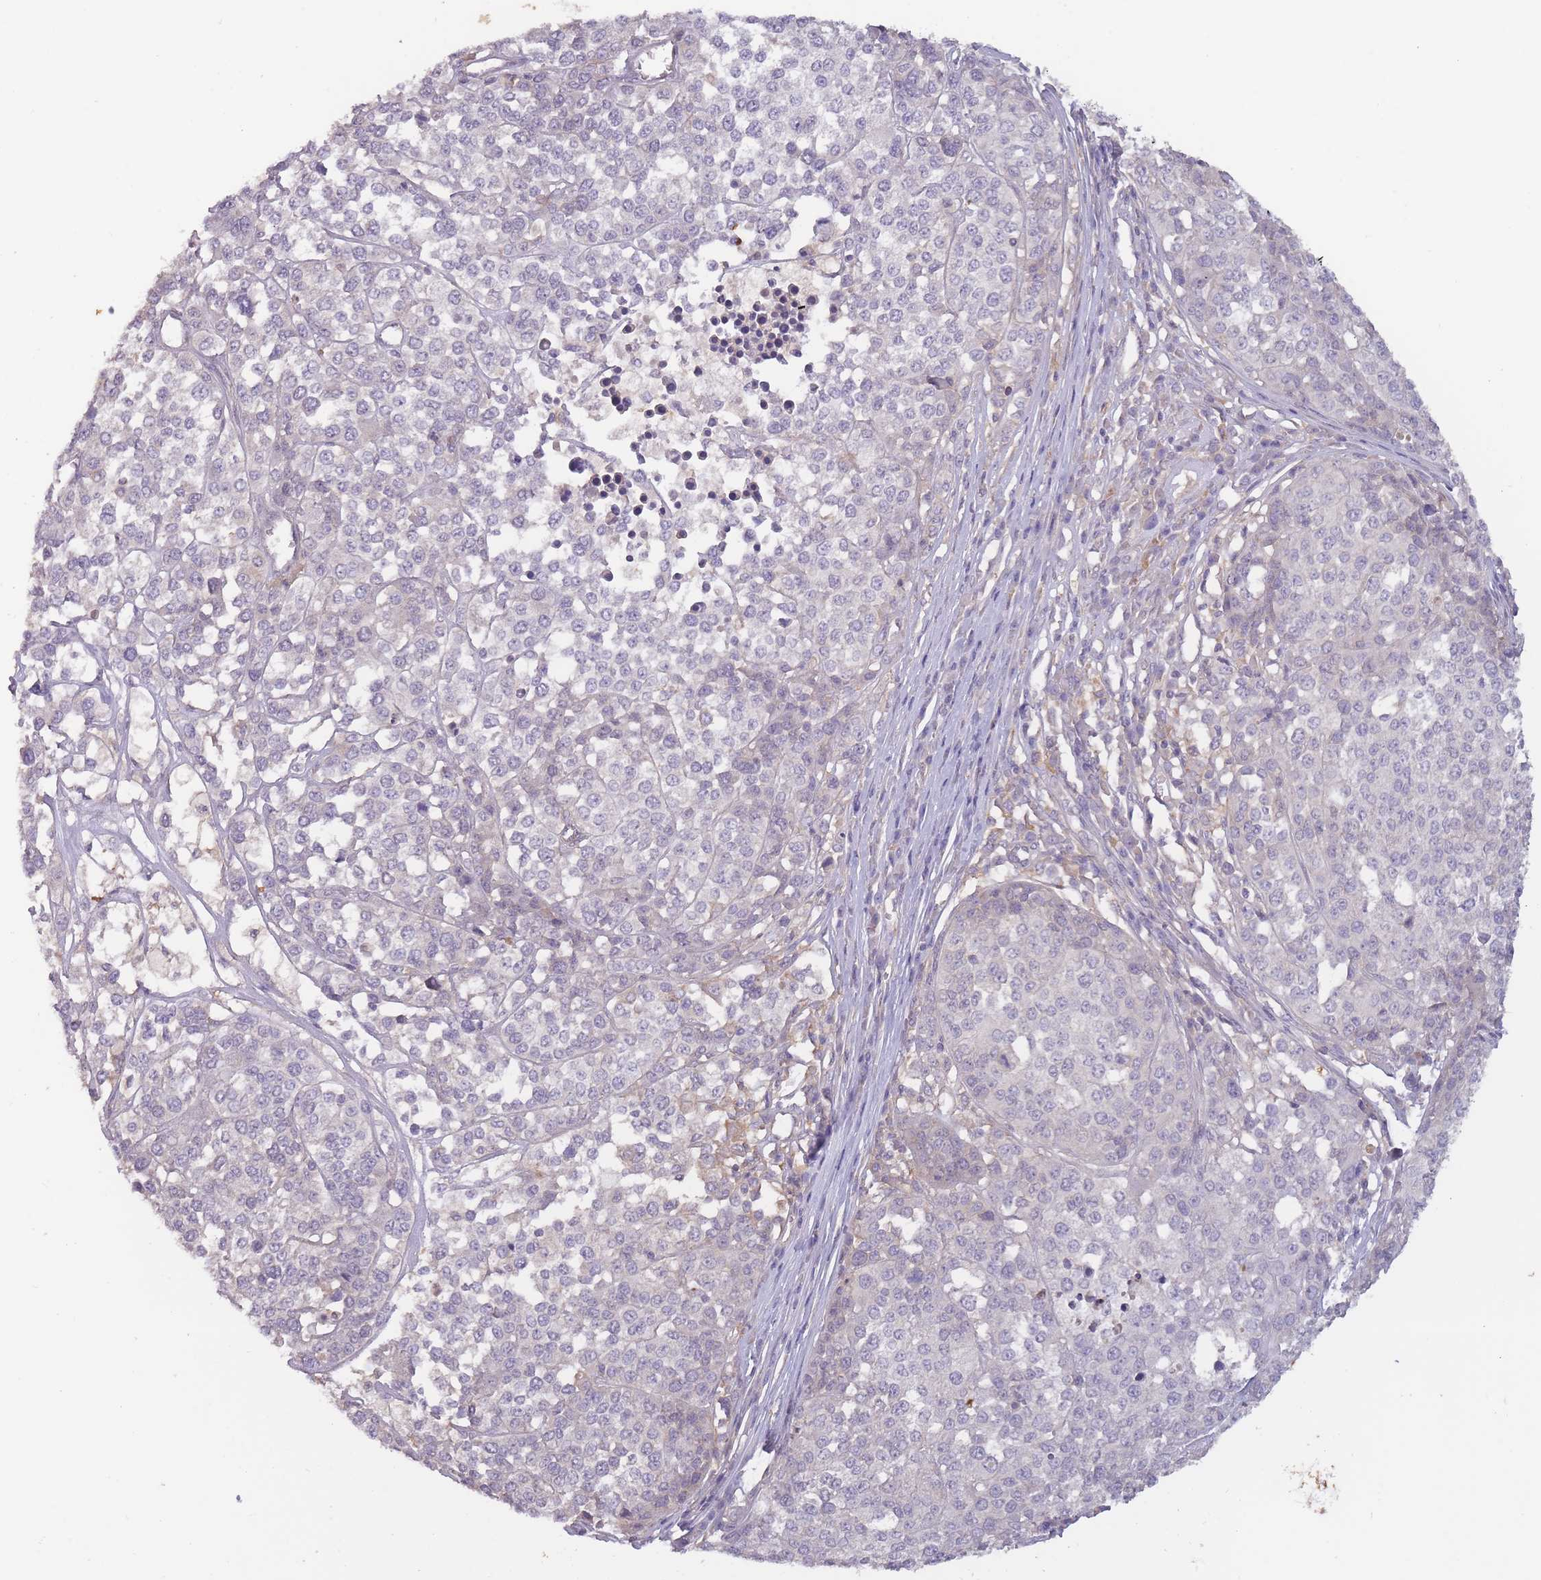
{"staining": {"intensity": "negative", "quantity": "none", "location": "none"}, "tissue": "melanoma", "cell_type": "Tumor cells", "image_type": "cancer", "snomed": [{"axis": "morphology", "description": "Malignant melanoma, Metastatic site"}, {"axis": "topography", "description": "Lymph node"}], "caption": "Human malignant melanoma (metastatic site) stained for a protein using immunohistochemistry shows no expression in tumor cells.", "gene": "TET3", "patient": {"sex": "male", "age": 44}}